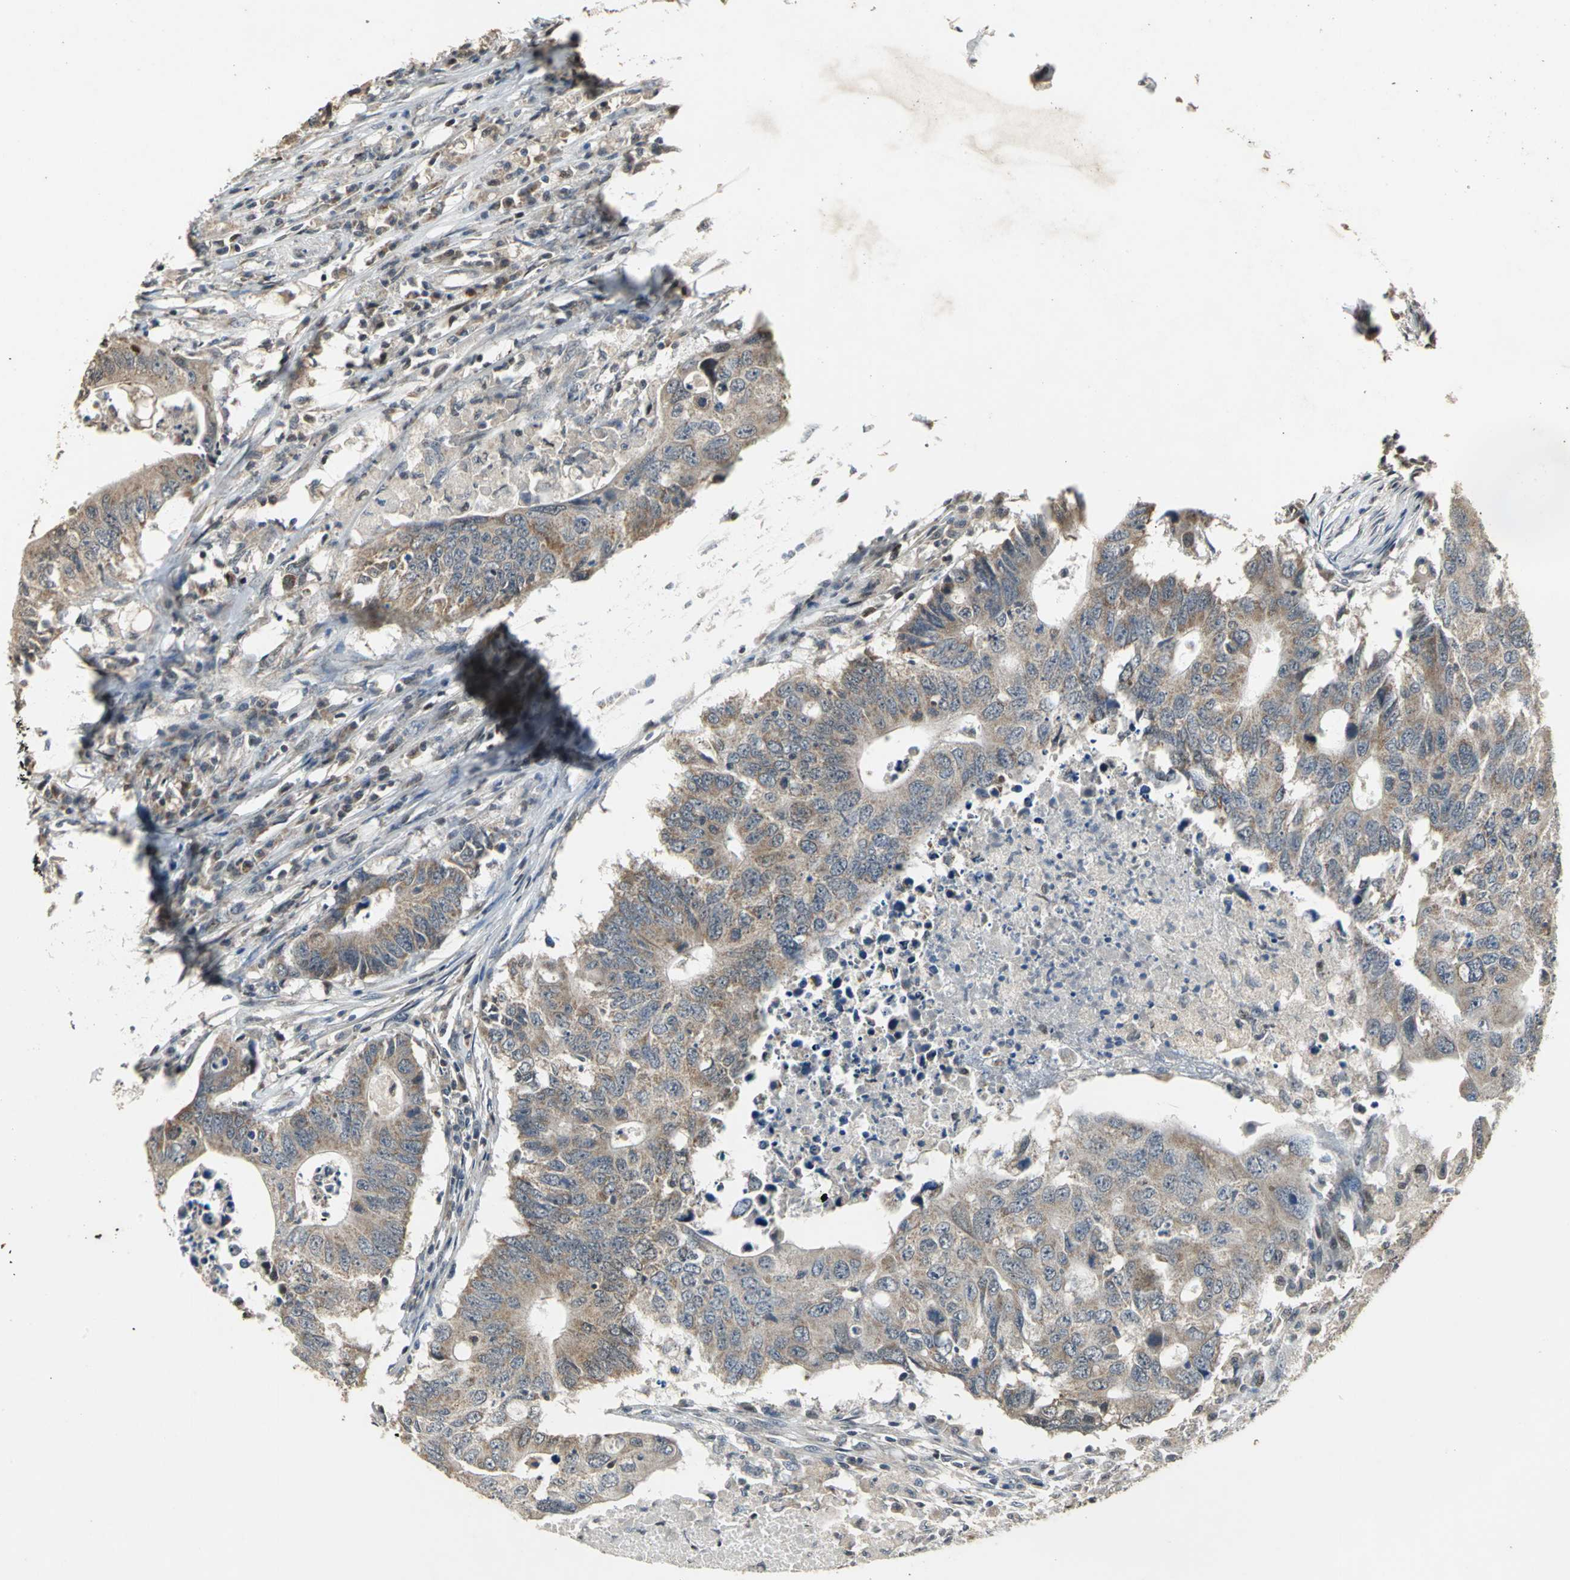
{"staining": {"intensity": "moderate", "quantity": ">75%", "location": "cytoplasmic/membranous"}, "tissue": "colorectal cancer", "cell_type": "Tumor cells", "image_type": "cancer", "snomed": [{"axis": "morphology", "description": "Adenocarcinoma, NOS"}, {"axis": "topography", "description": "Colon"}], "caption": "Immunohistochemical staining of human colorectal cancer (adenocarcinoma) exhibits medium levels of moderate cytoplasmic/membranous protein expression in about >75% of tumor cells. Using DAB (3,3'-diaminobenzidine) (brown) and hematoxylin (blue) stains, captured at high magnification using brightfield microscopy.", "gene": "JADE3", "patient": {"sex": "male", "age": 71}}